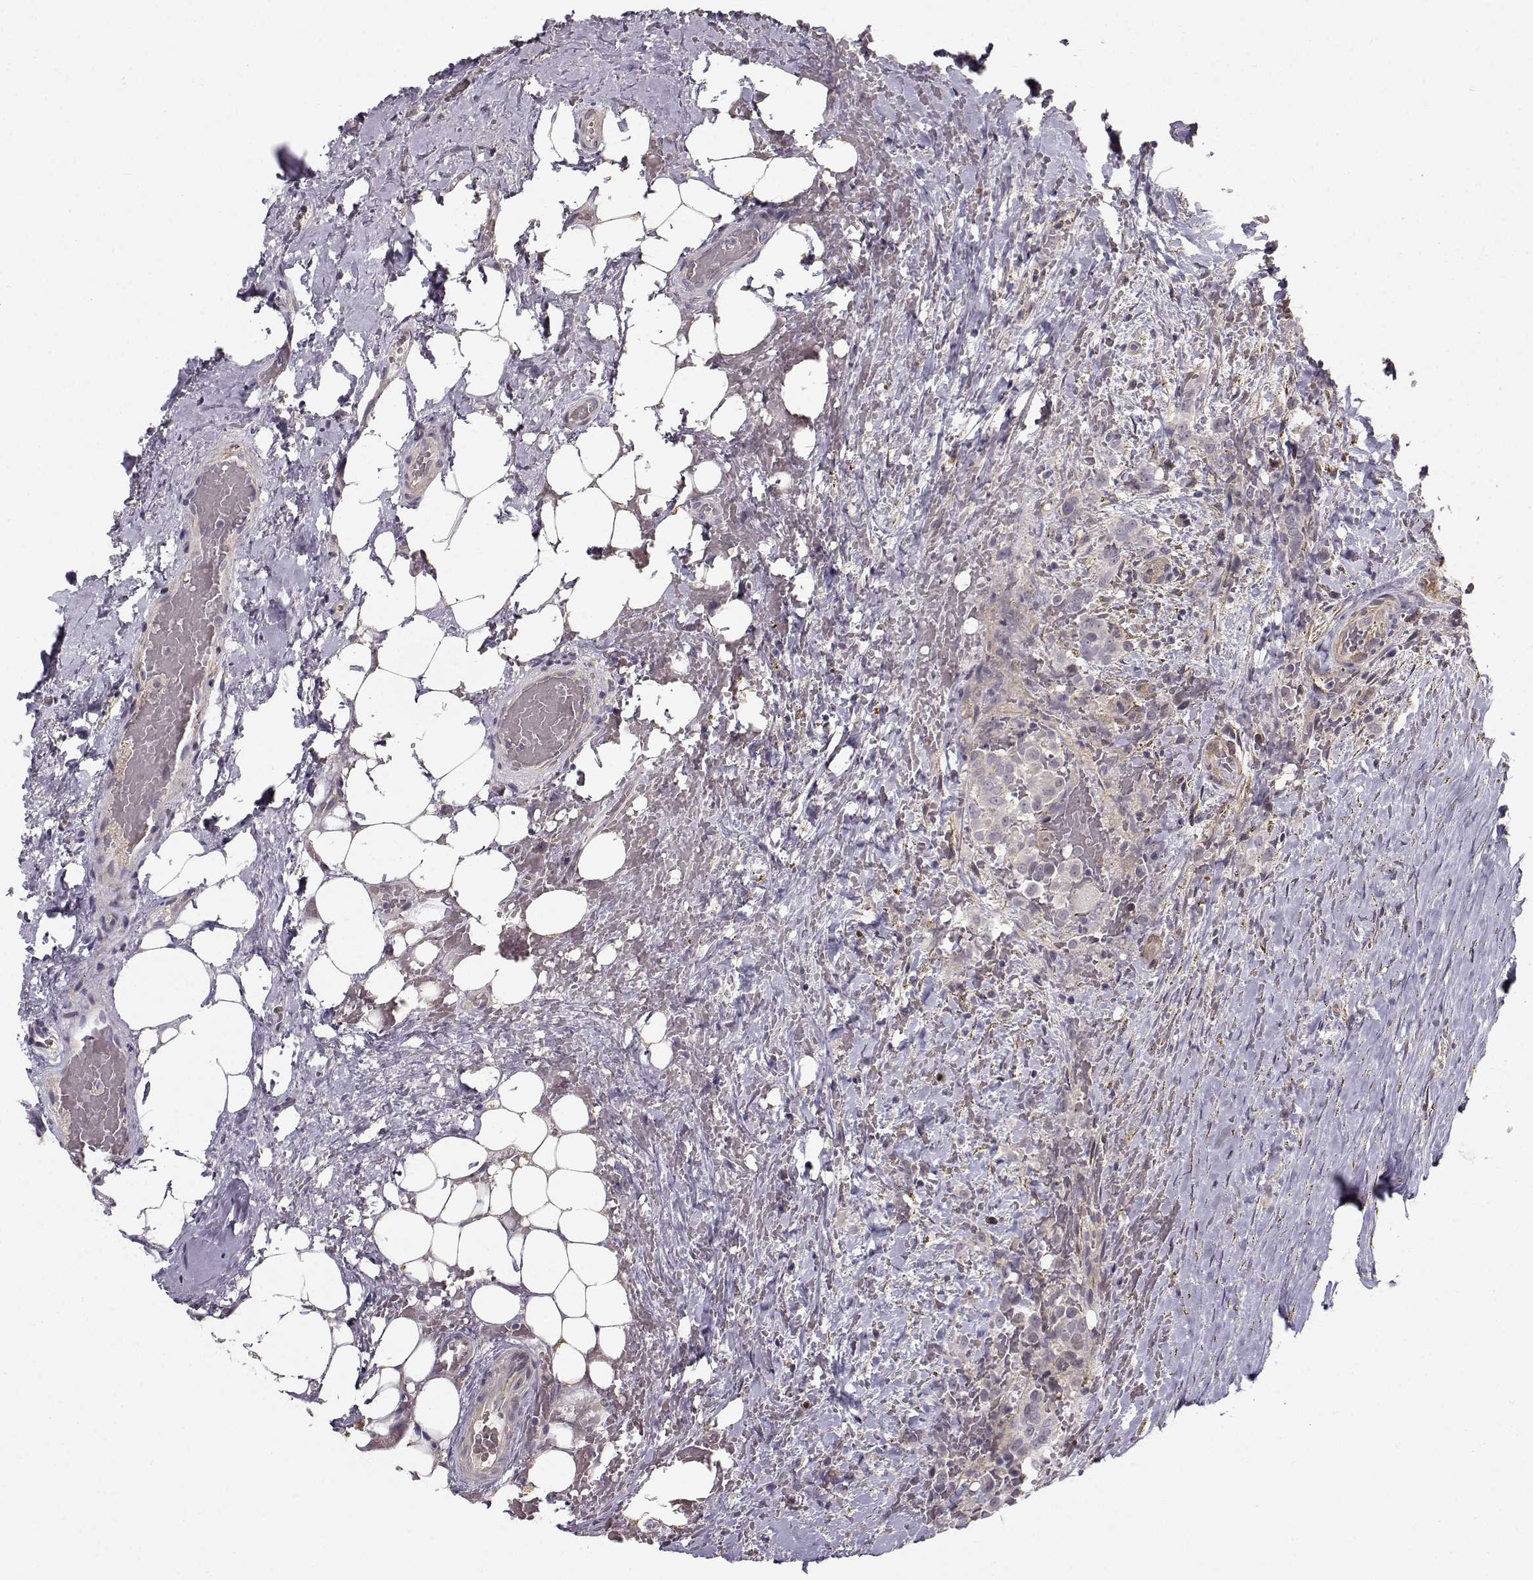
{"staining": {"intensity": "weak", "quantity": "<25%", "location": "cytoplasmic/membranous"}, "tissue": "thyroid cancer", "cell_type": "Tumor cells", "image_type": "cancer", "snomed": [{"axis": "morphology", "description": "Papillary adenocarcinoma, NOS"}, {"axis": "topography", "description": "Thyroid gland"}], "caption": "This is a micrograph of immunohistochemistry staining of thyroid cancer, which shows no positivity in tumor cells. (Brightfield microscopy of DAB immunohistochemistry (IHC) at high magnification).", "gene": "RGS9BP", "patient": {"sex": "male", "age": 61}}